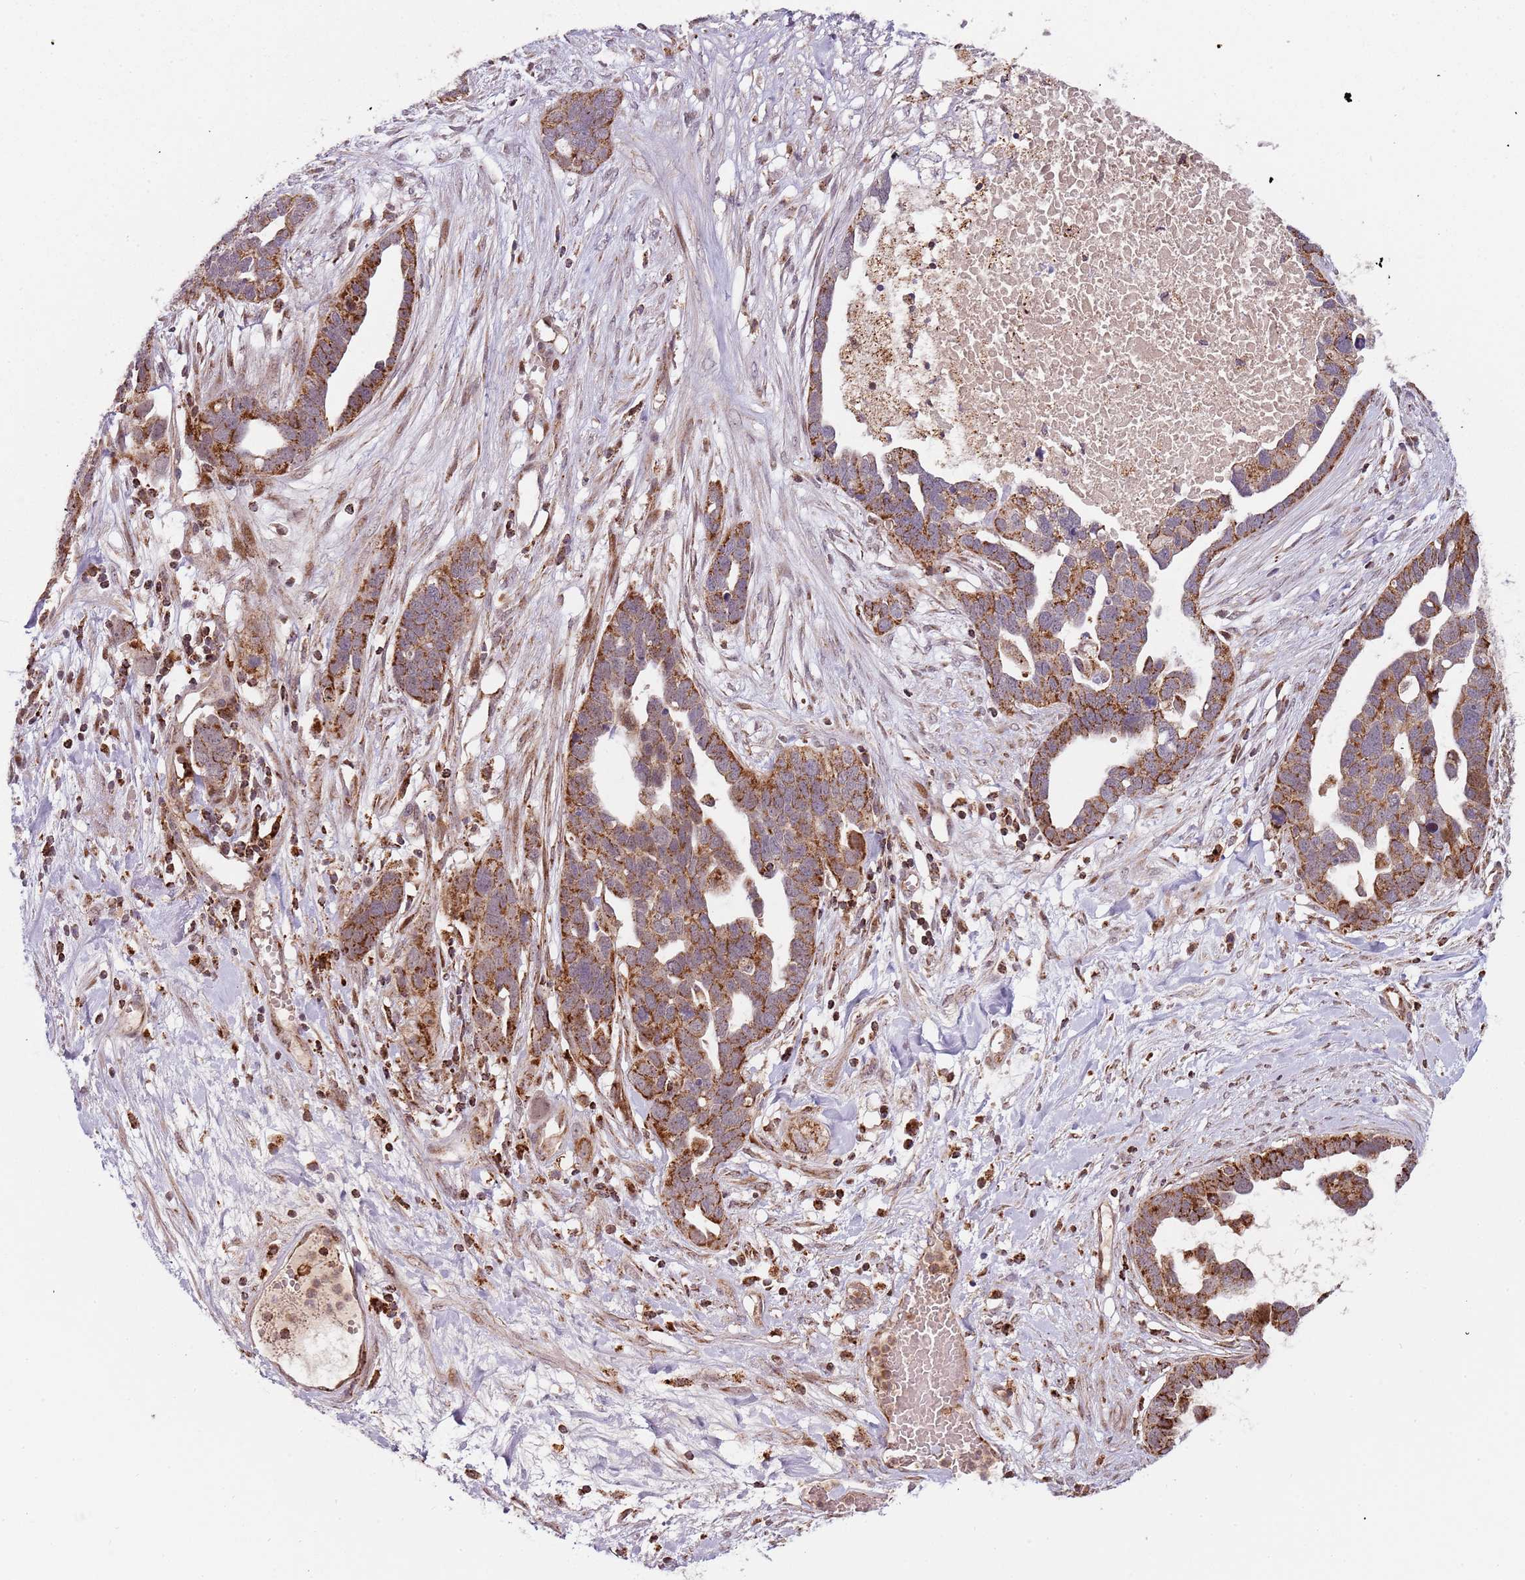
{"staining": {"intensity": "strong", "quantity": ">75%", "location": "cytoplasmic/membranous"}, "tissue": "ovarian cancer", "cell_type": "Tumor cells", "image_type": "cancer", "snomed": [{"axis": "morphology", "description": "Cystadenocarcinoma, serous, NOS"}, {"axis": "topography", "description": "Ovary"}], "caption": "A brown stain labels strong cytoplasmic/membranous staining of a protein in human ovarian serous cystadenocarcinoma tumor cells.", "gene": "ULK3", "patient": {"sex": "female", "age": 54}}